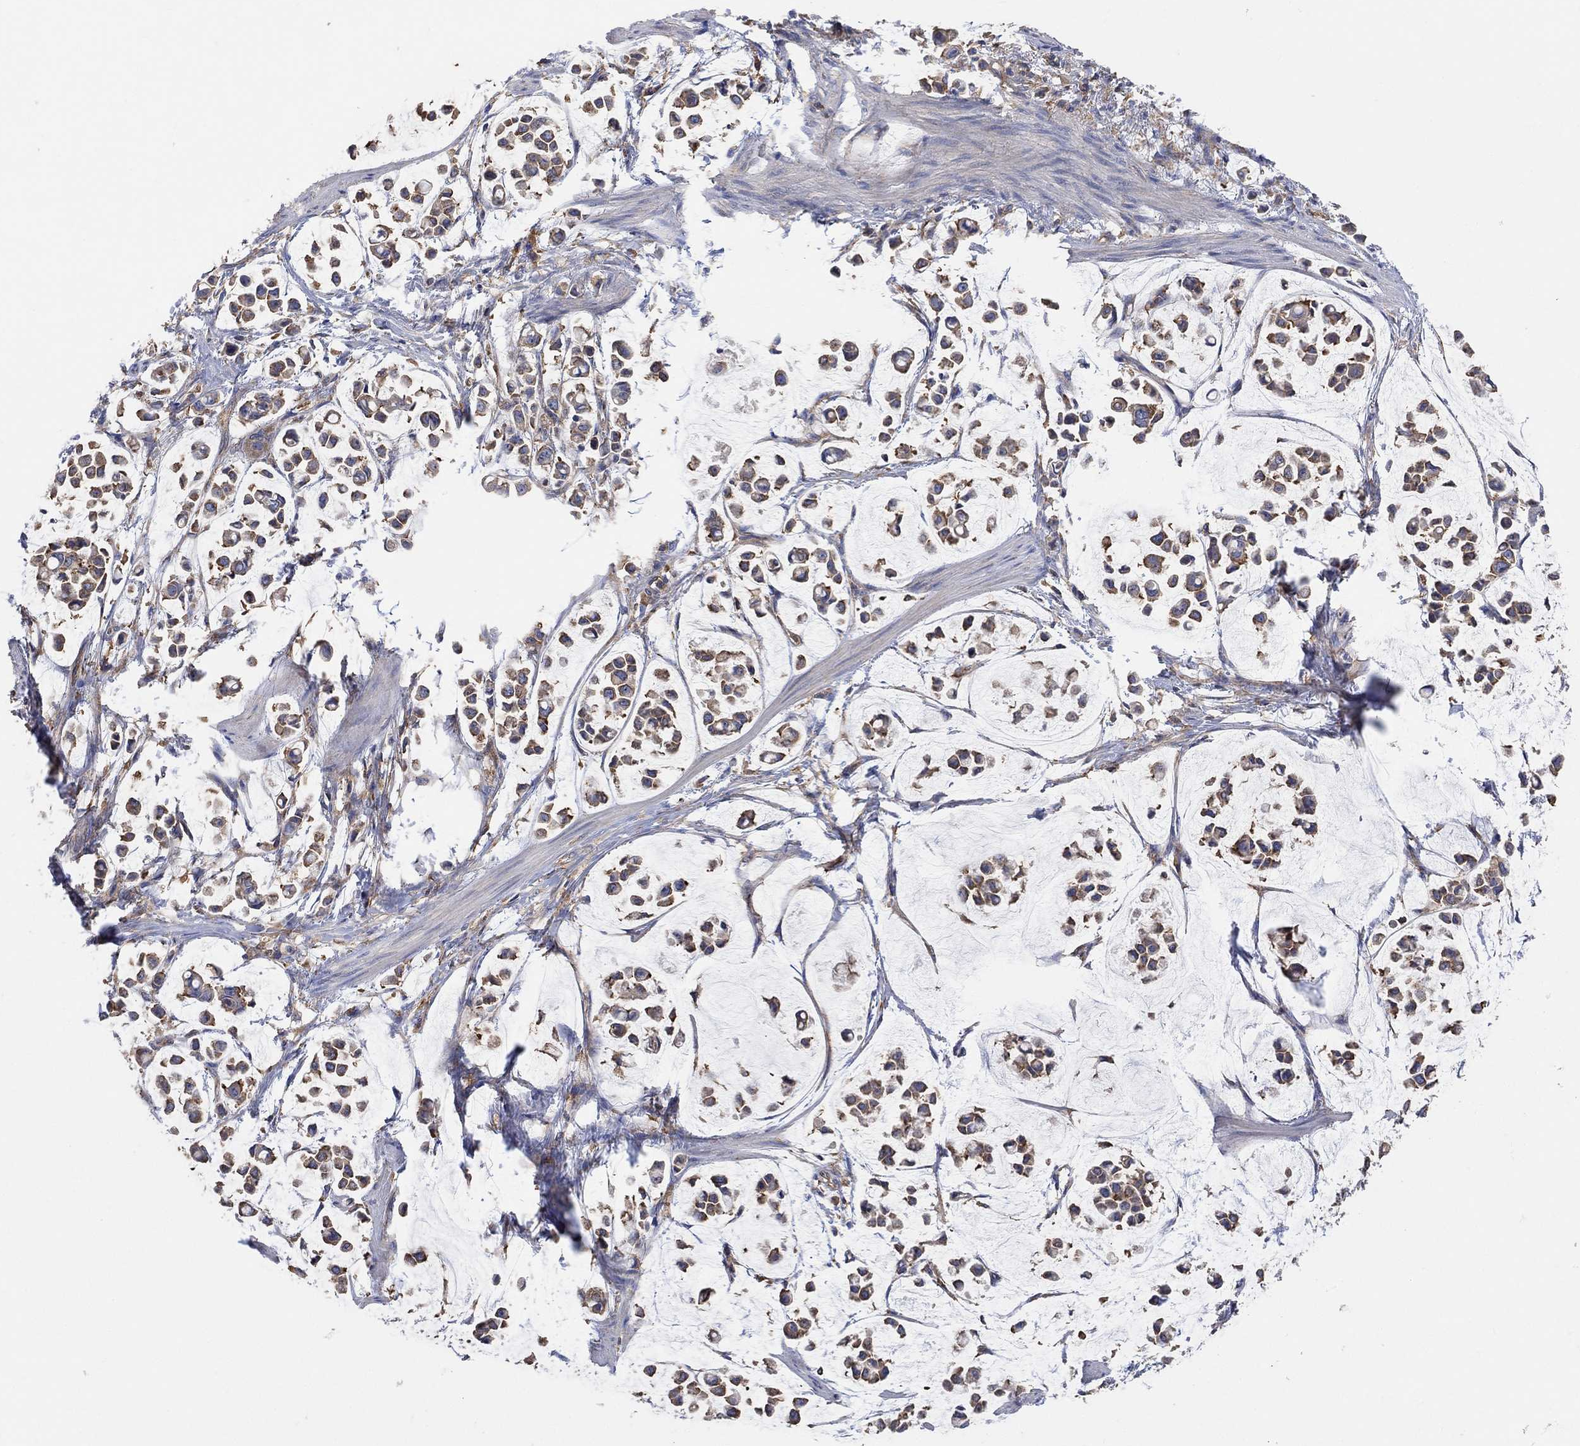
{"staining": {"intensity": "moderate", "quantity": ">75%", "location": "cytoplasmic/membranous"}, "tissue": "stomach cancer", "cell_type": "Tumor cells", "image_type": "cancer", "snomed": [{"axis": "morphology", "description": "Adenocarcinoma, NOS"}, {"axis": "topography", "description": "Stomach"}], "caption": "A brown stain shows moderate cytoplasmic/membranous expression of a protein in human adenocarcinoma (stomach) tumor cells.", "gene": "BLOC1S3", "patient": {"sex": "male", "age": 82}}